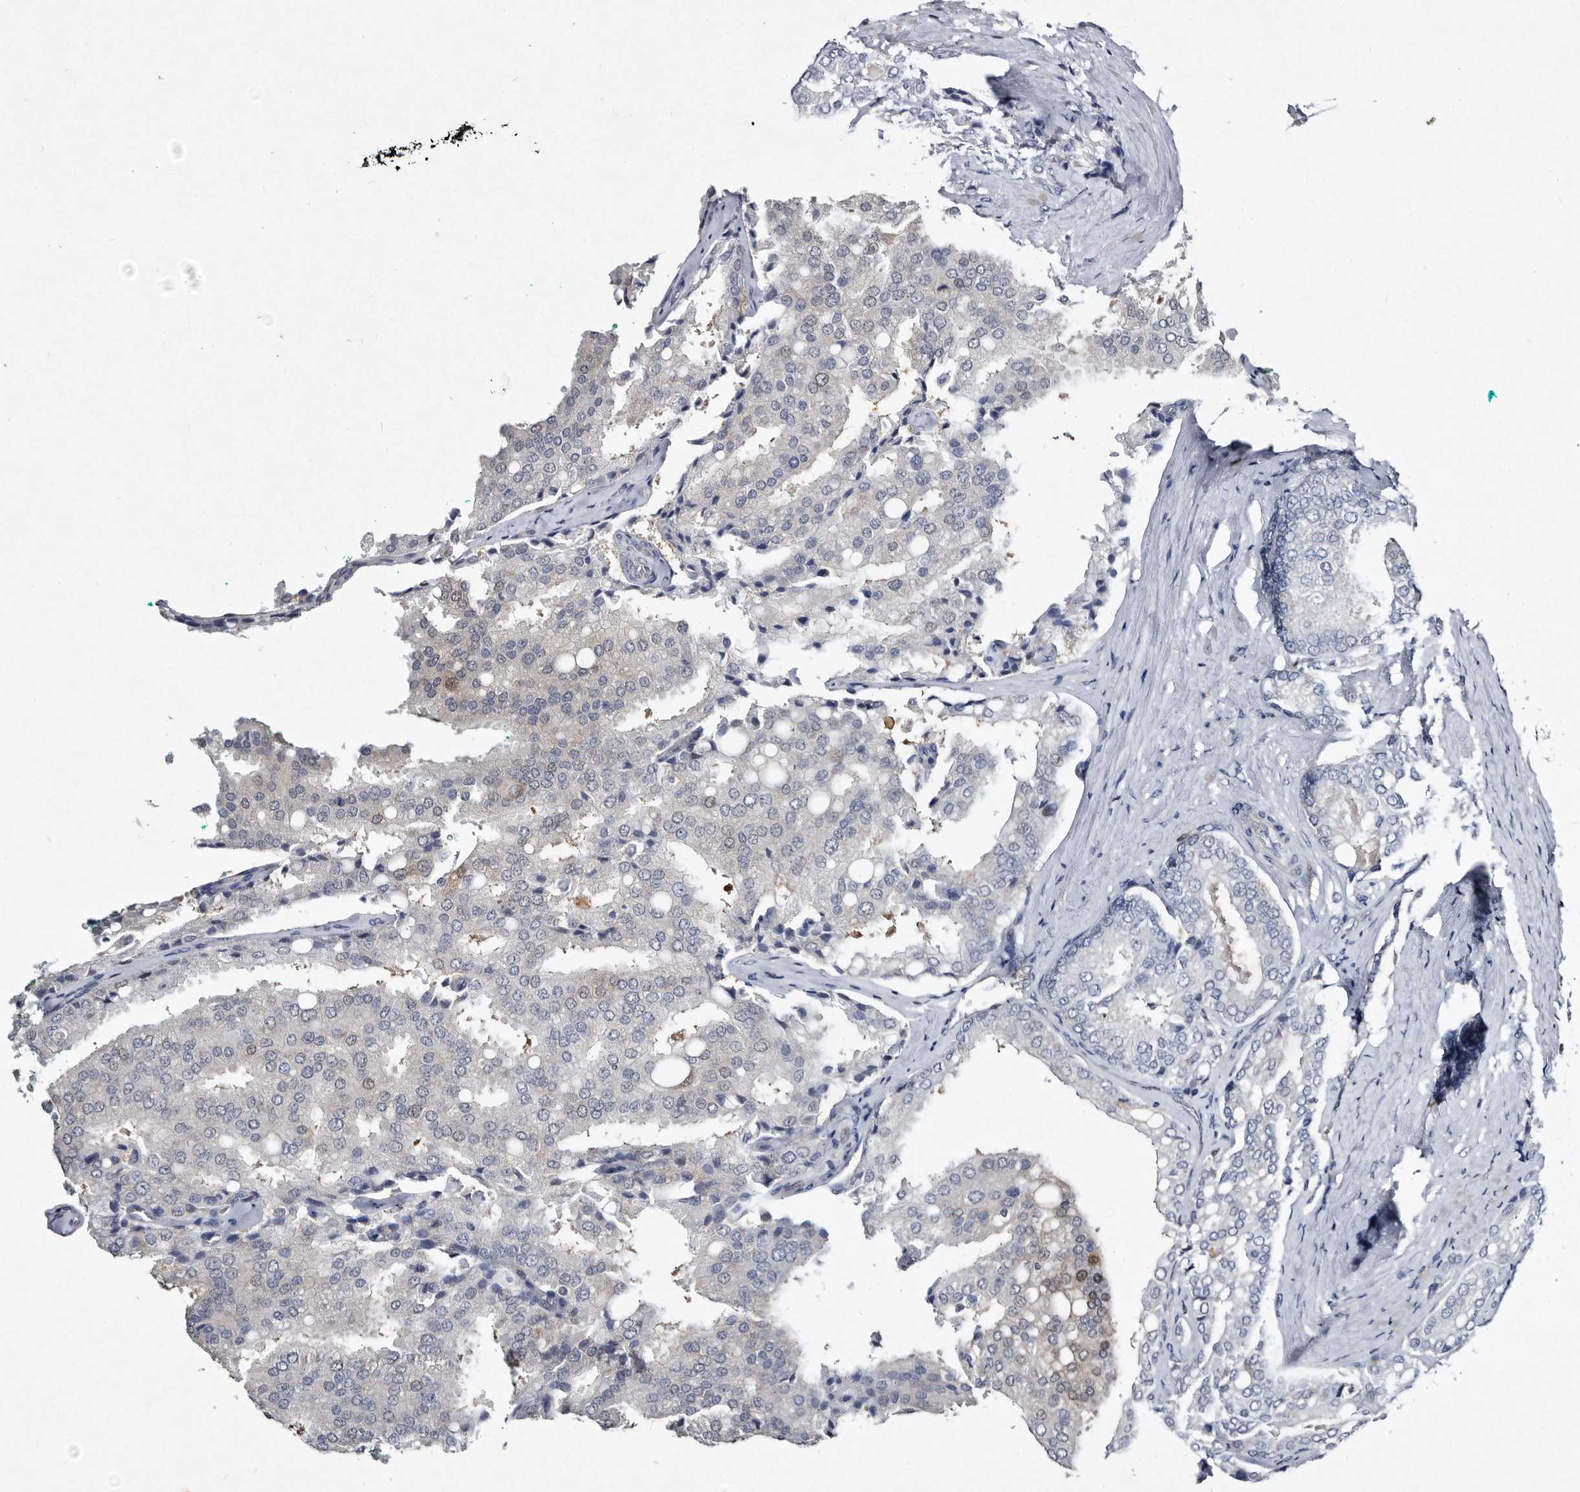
{"staining": {"intensity": "negative", "quantity": "none", "location": "none"}, "tissue": "prostate cancer", "cell_type": "Tumor cells", "image_type": "cancer", "snomed": [{"axis": "morphology", "description": "Adenocarcinoma, High grade"}, {"axis": "topography", "description": "Prostate"}], "caption": "The histopathology image shows no significant staining in tumor cells of prostate high-grade adenocarcinoma.", "gene": "SERPINB8", "patient": {"sex": "male", "age": 50}}